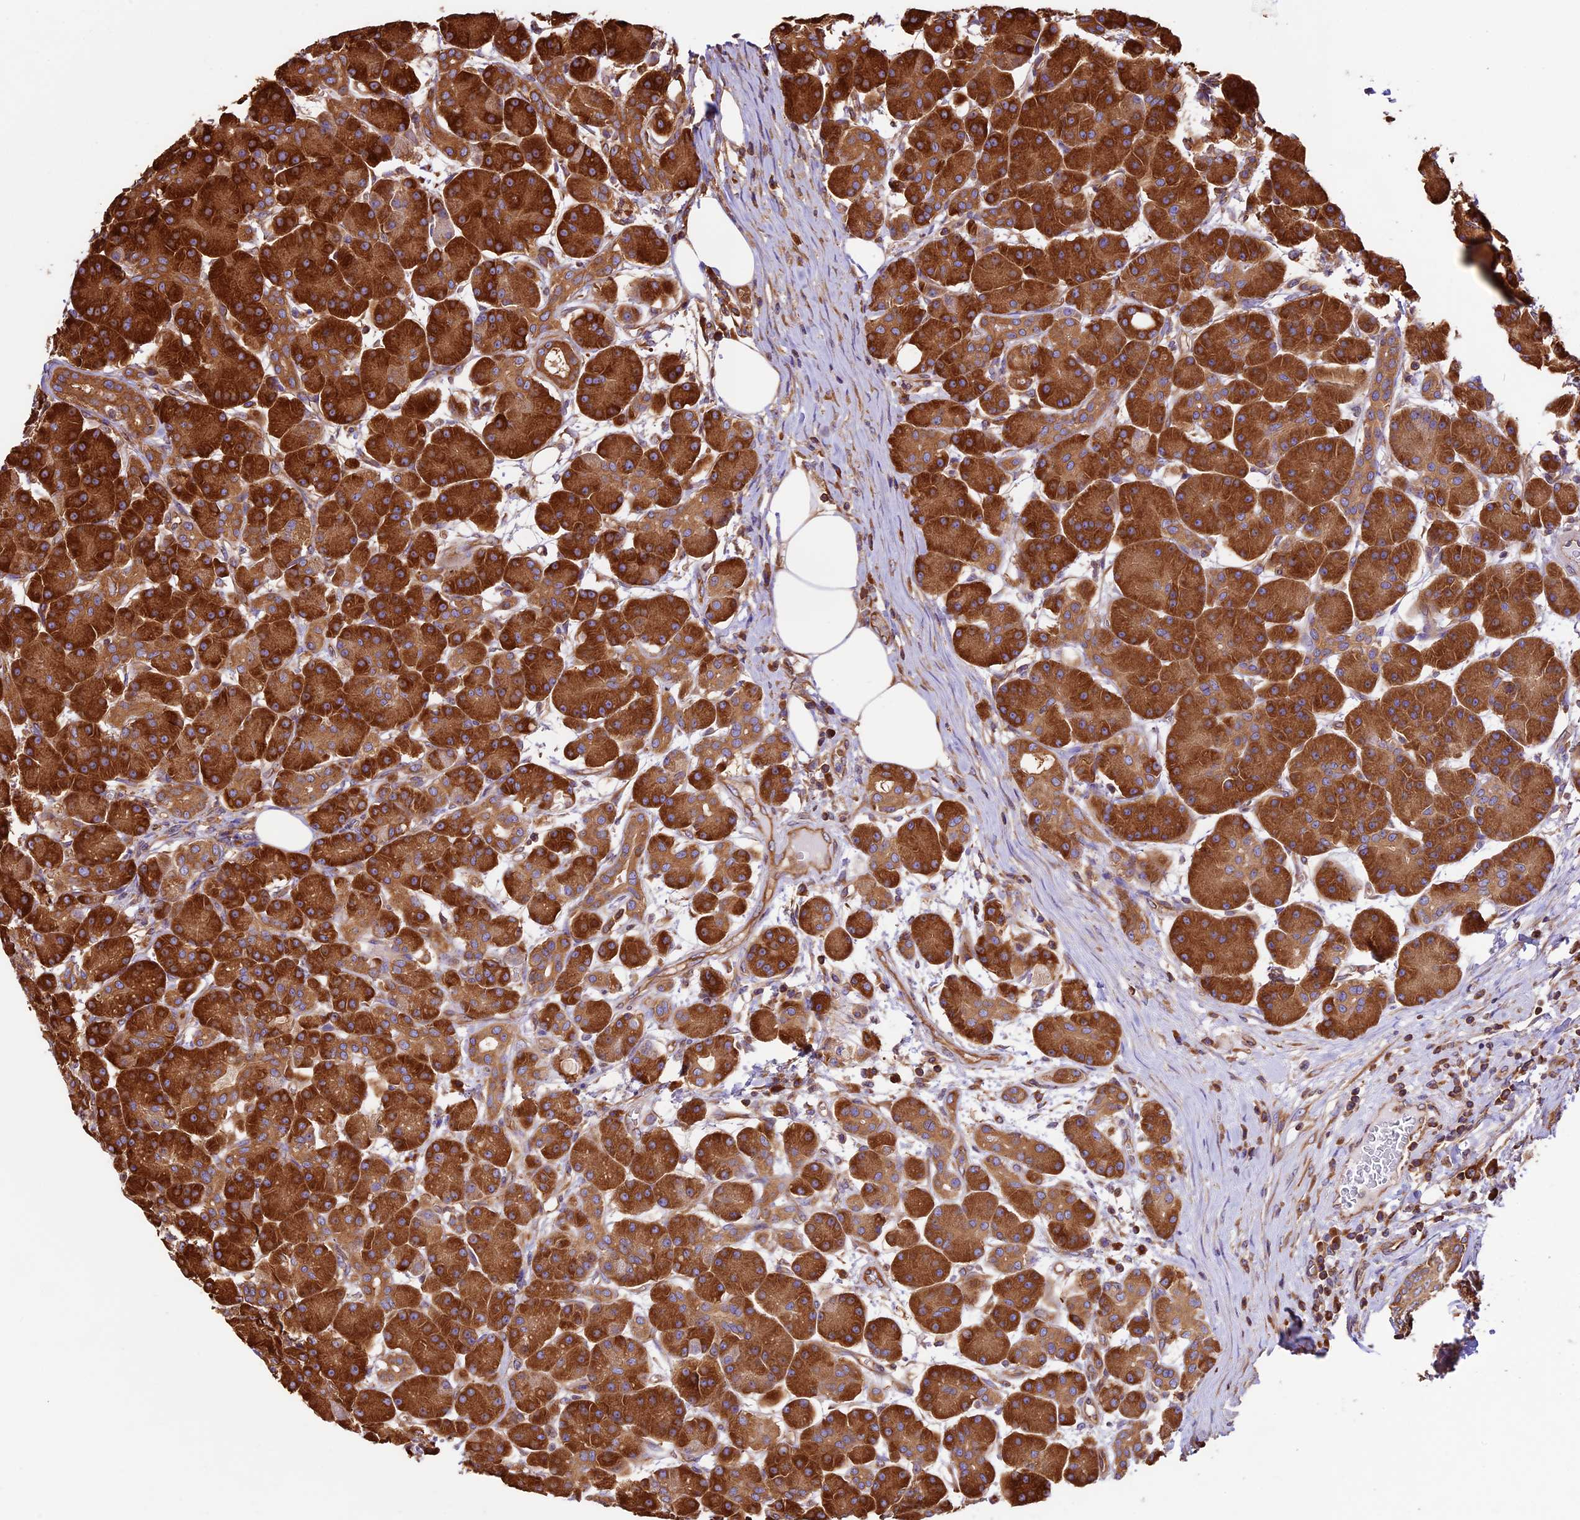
{"staining": {"intensity": "strong", "quantity": ">75%", "location": "cytoplasmic/membranous"}, "tissue": "pancreas", "cell_type": "Exocrine glandular cells", "image_type": "normal", "snomed": [{"axis": "morphology", "description": "Normal tissue, NOS"}, {"axis": "topography", "description": "Pancreas"}], "caption": "Immunohistochemical staining of benign pancreas reveals strong cytoplasmic/membranous protein positivity in approximately >75% of exocrine glandular cells. Nuclei are stained in blue.", "gene": "KARS1", "patient": {"sex": "male", "age": 63}}